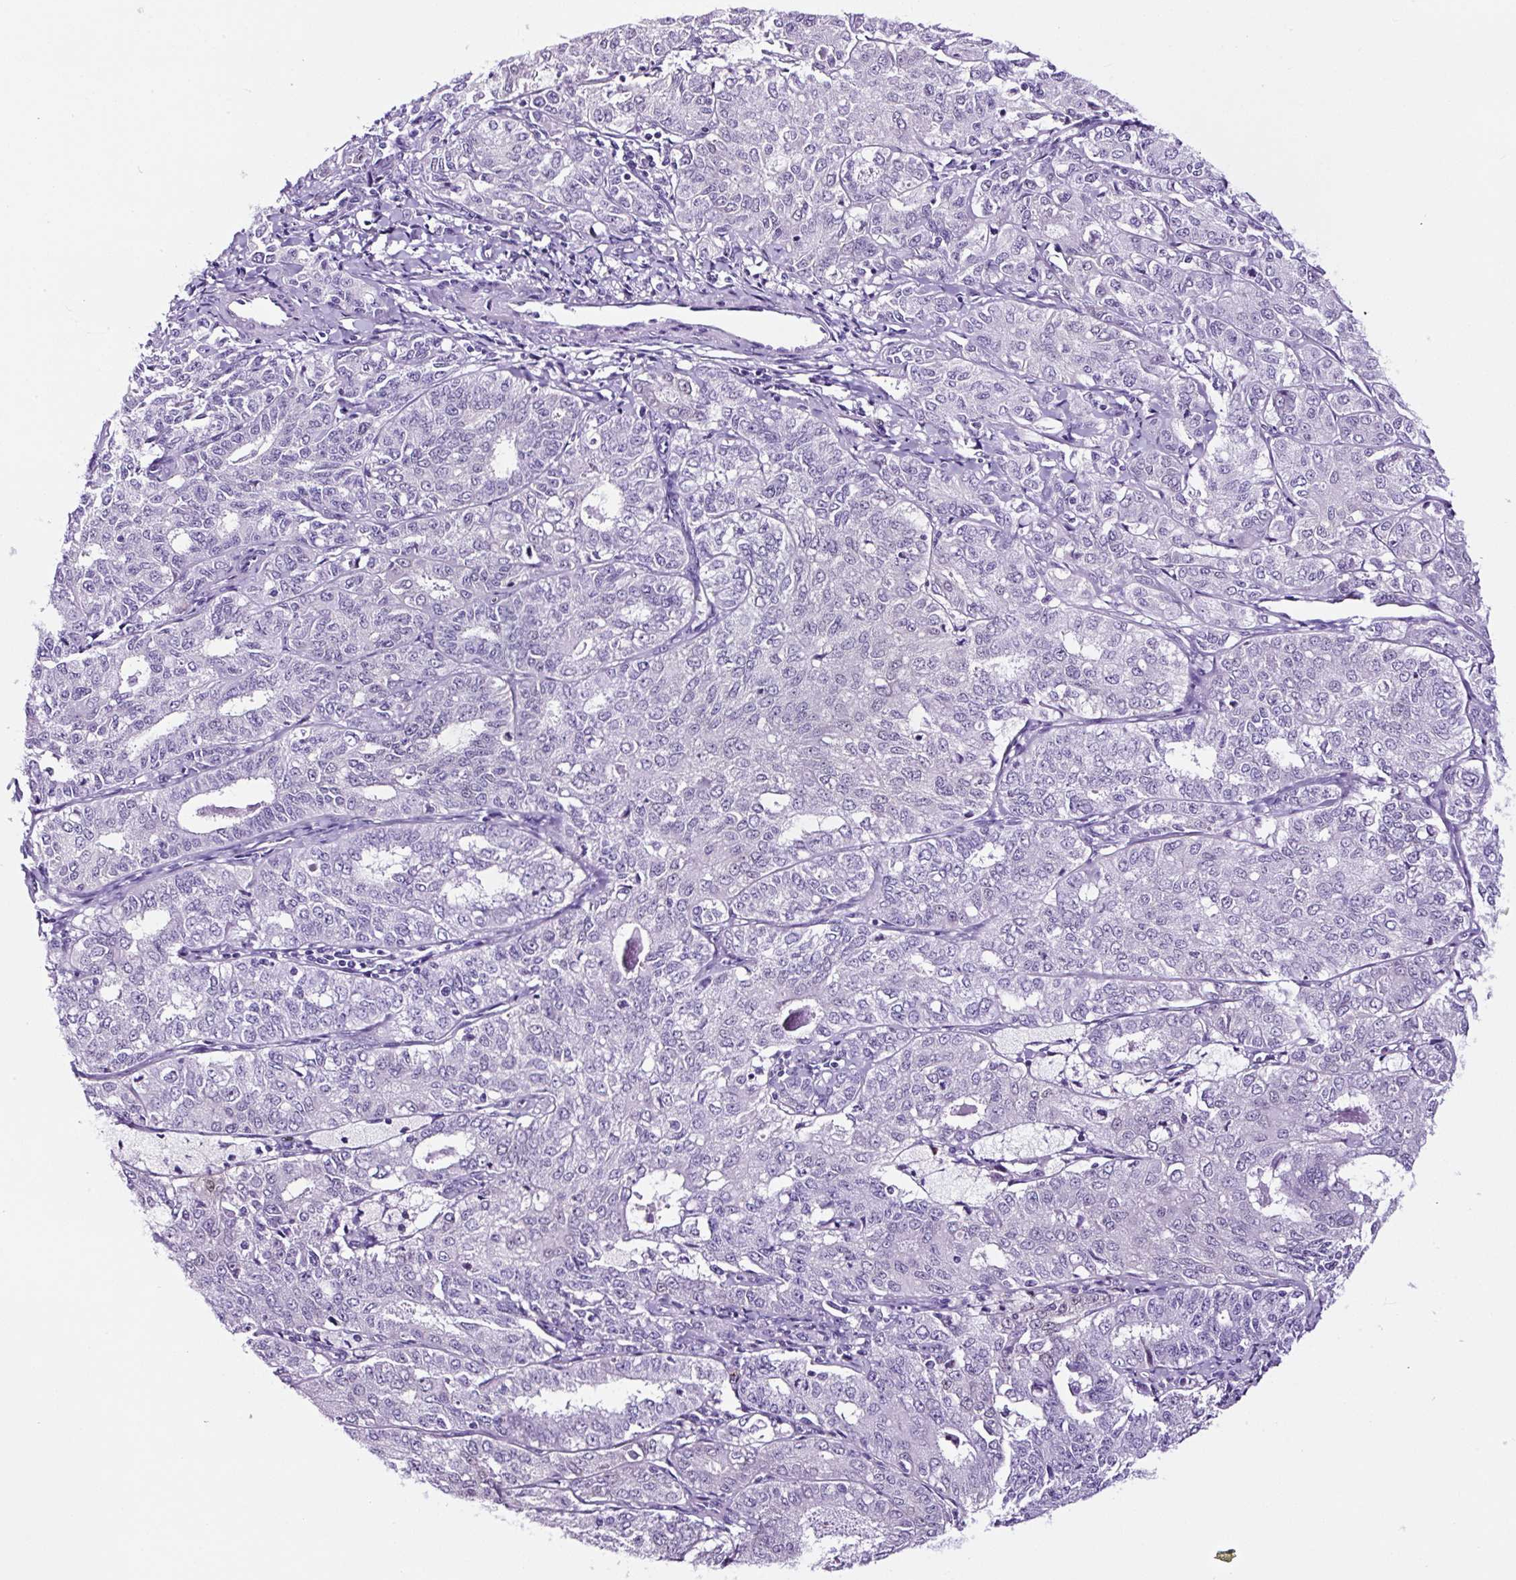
{"staining": {"intensity": "negative", "quantity": "none", "location": "none"}, "tissue": "endometrial cancer", "cell_type": "Tumor cells", "image_type": "cancer", "snomed": [{"axis": "morphology", "description": "Adenocarcinoma, NOS"}, {"axis": "topography", "description": "Endometrium"}], "caption": "This is a histopathology image of immunohistochemistry staining of endometrial cancer (adenocarcinoma), which shows no staining in tumor cells. (Brightfield microscopy of DAB IHC at high magnification).", "gene": "TAFA3", "patient": {"sex": "female", "age": 61}}